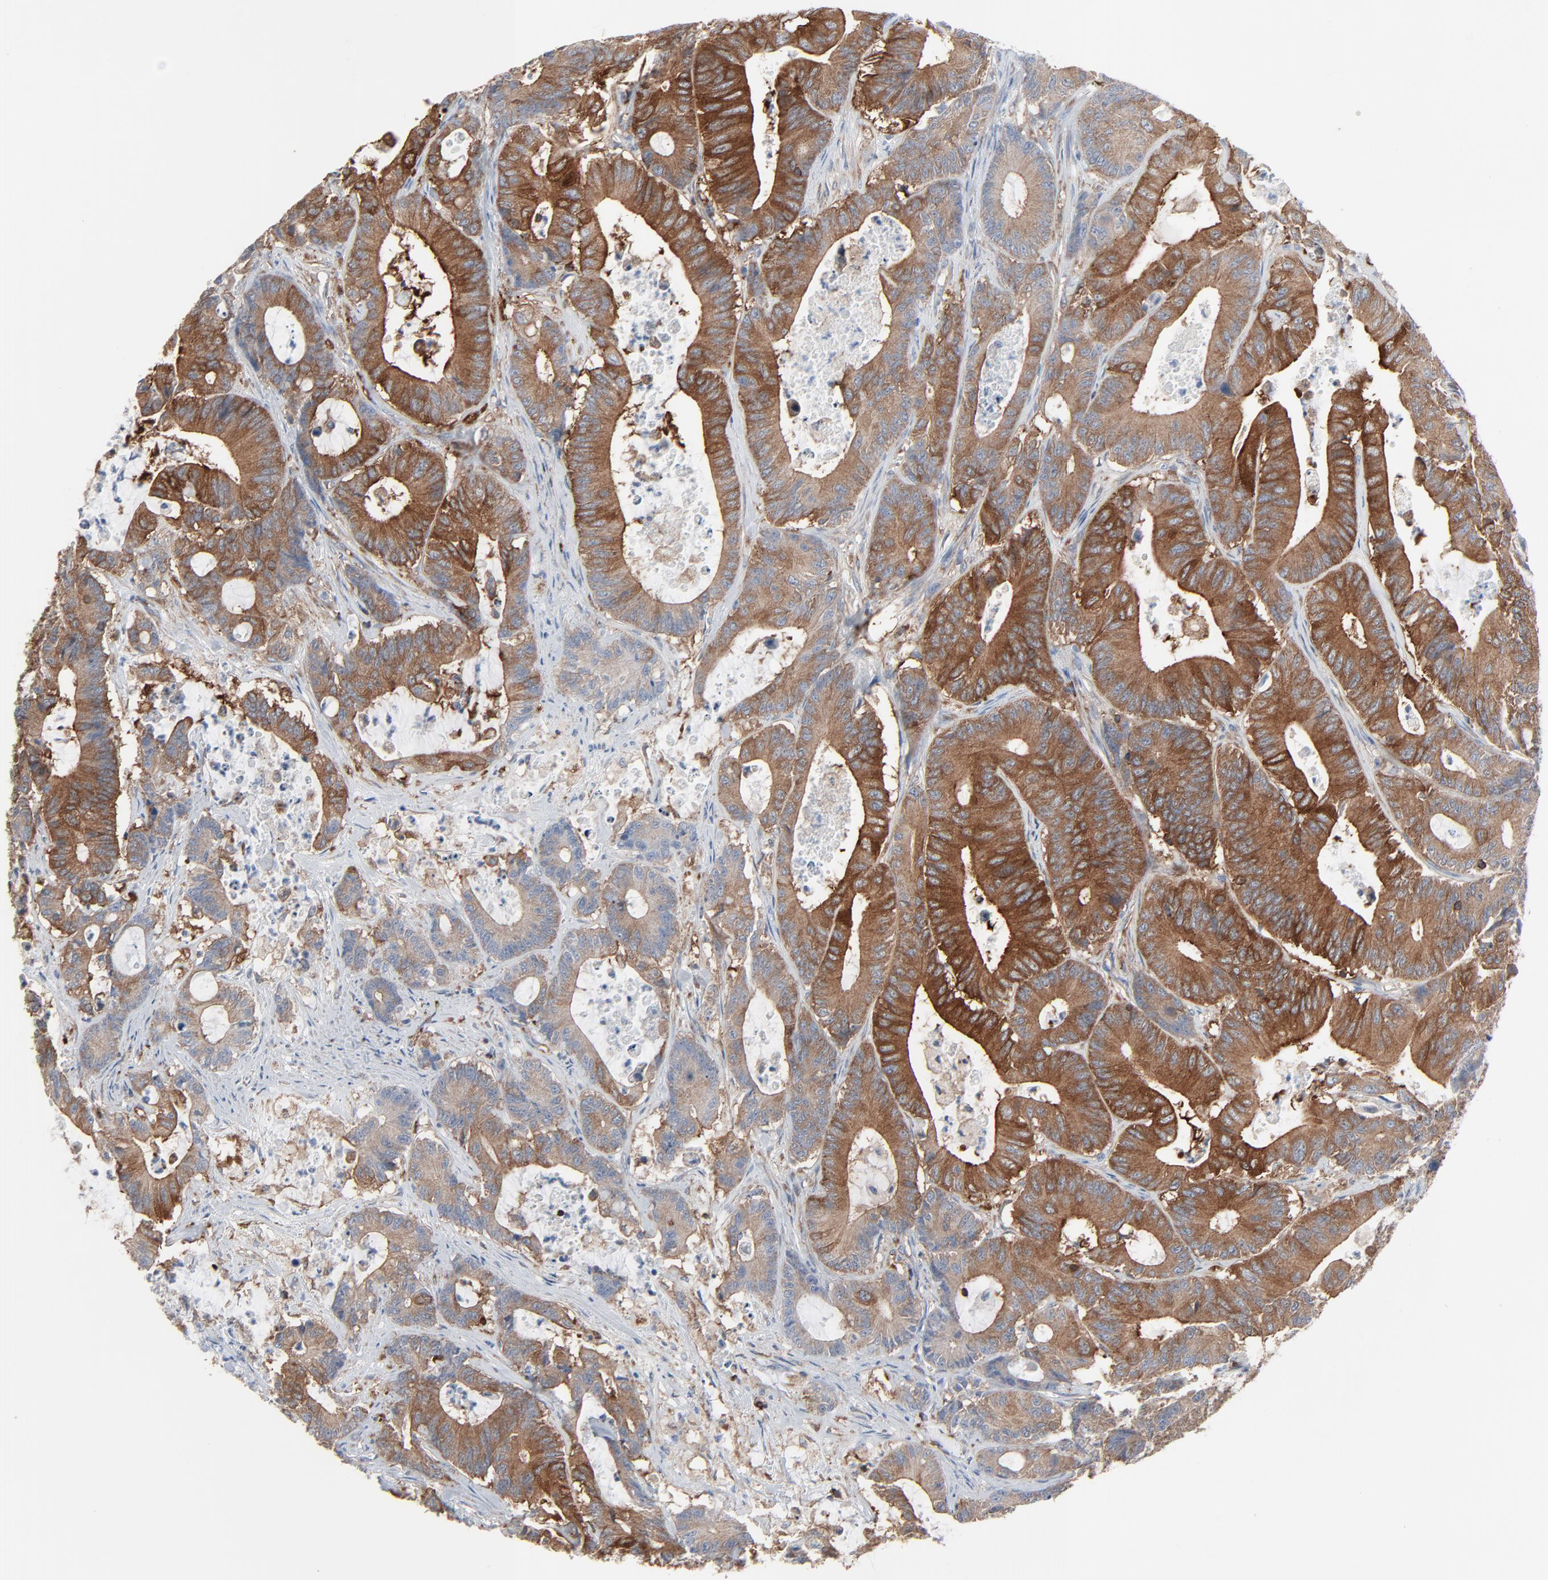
{"staining": {"intensity": "strong", "quantity": "25%-75%", "location": "cytoplasmic/membranous"}, "tissue": "colorectal cancer", "cell_type": "Tumor cells", "image_type": "cancer", "snomed": [{"axis": "morphology", "description": "Adenocarcinoma, NOS"}, {"axis": "topography", "description": "Colon"}], "caption": "Colorectal cancer stained with IHC exhibits strong cytoplasmic/membranous staining in about 25%-75% of tumor cells.", "gene": "OPTN", "patient": {"sex": "female", "age": 84}}